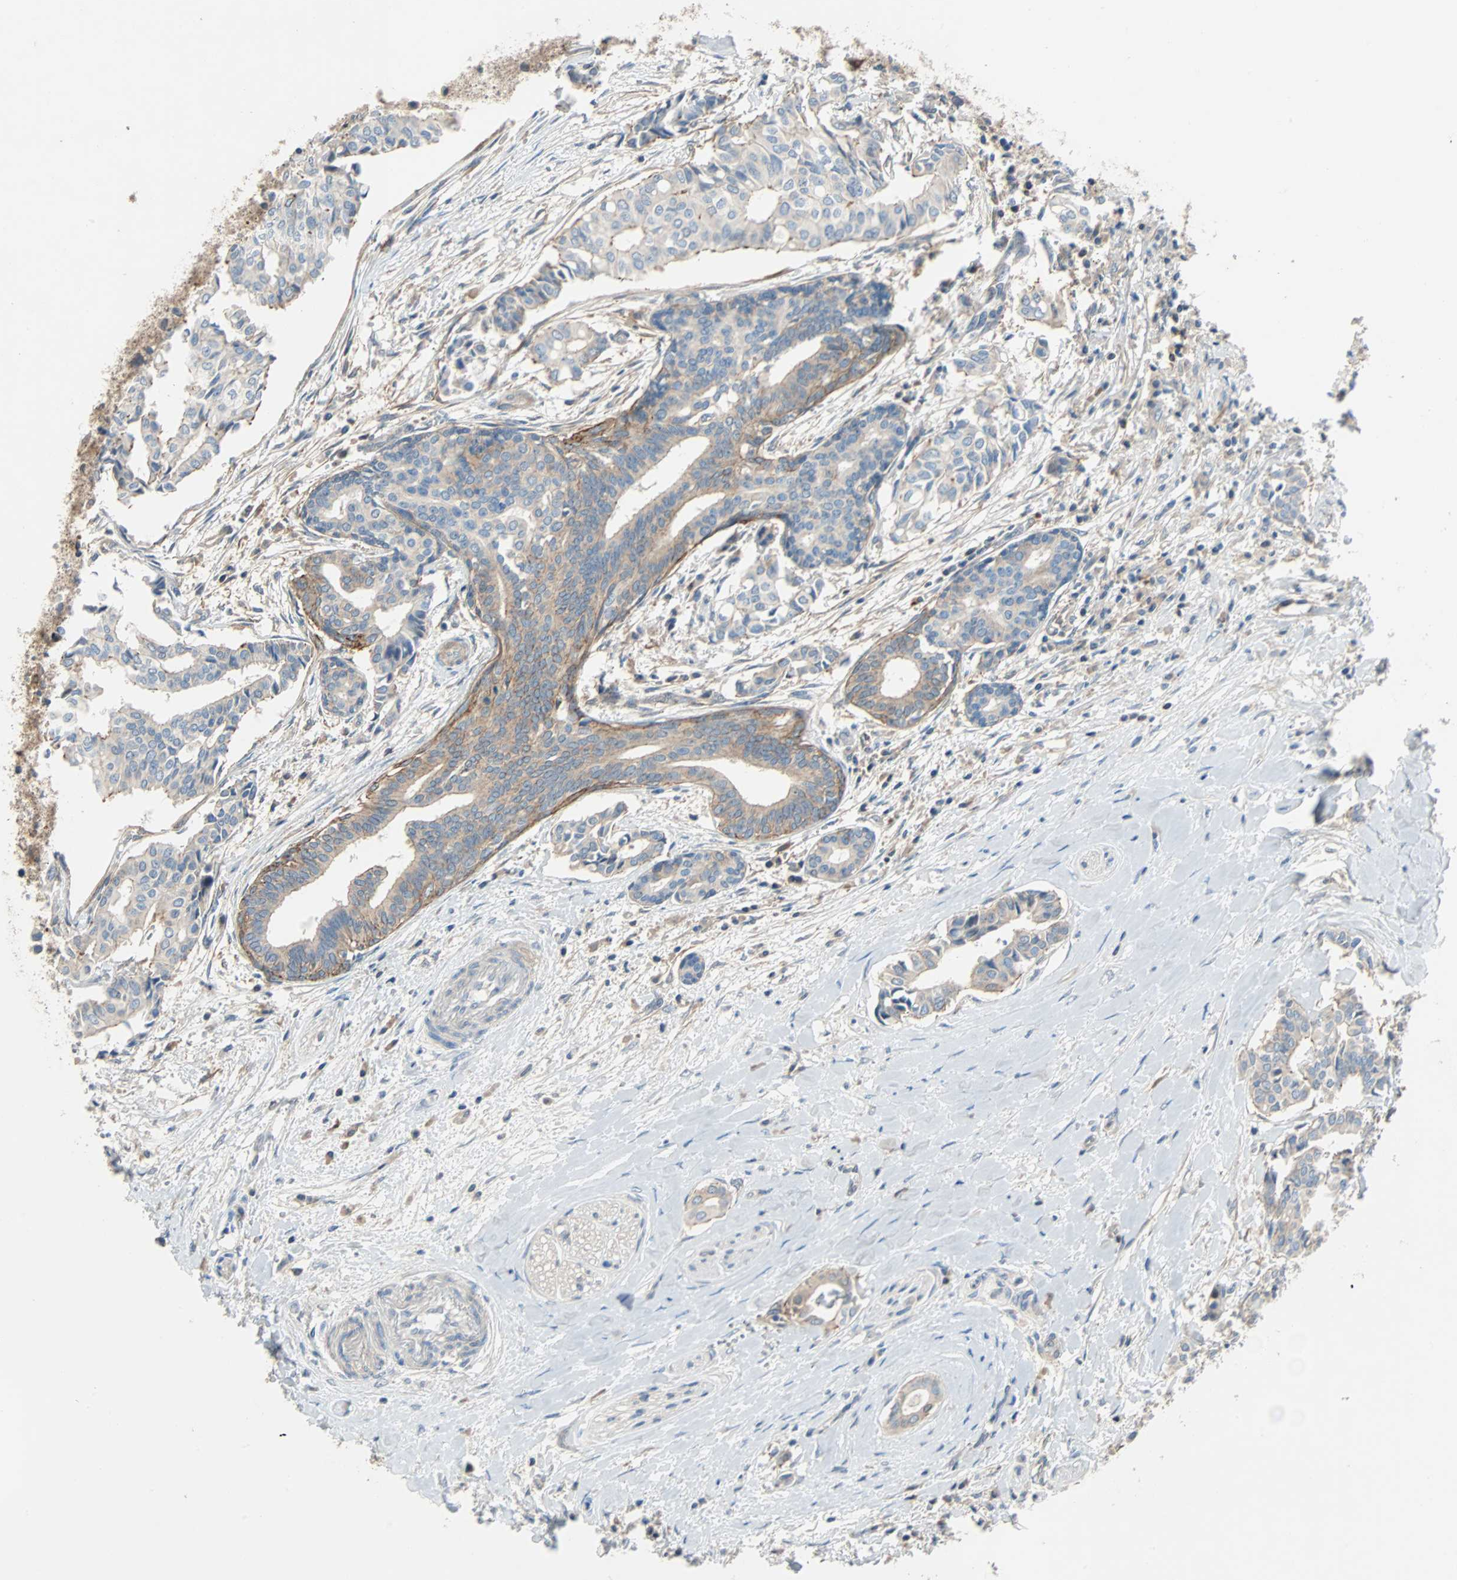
{"staining": {"intensity": "moderate", "quantity": "25%-75%", "location": "cytoplasmic/membranous"}, "tissue": "head and neck cancer", "cell_type": "Tumor cells", "image_type": "cancer", "snomed": [{"axis": "morphology", "description": "Adenocarcinoma, NOS"}, {"axis": "topography", "description": "Salivary gland"}, {"axis": "topography", "description": "Head-Neck"}], "caption": "Tumor cells demonstrate moderate cytoplasmic/membranous positivity in about 25%-75% of cells in head and neck cancer.", "gene": "TNFRSF12A", "patient": {"sex": "female", "age": 59}}